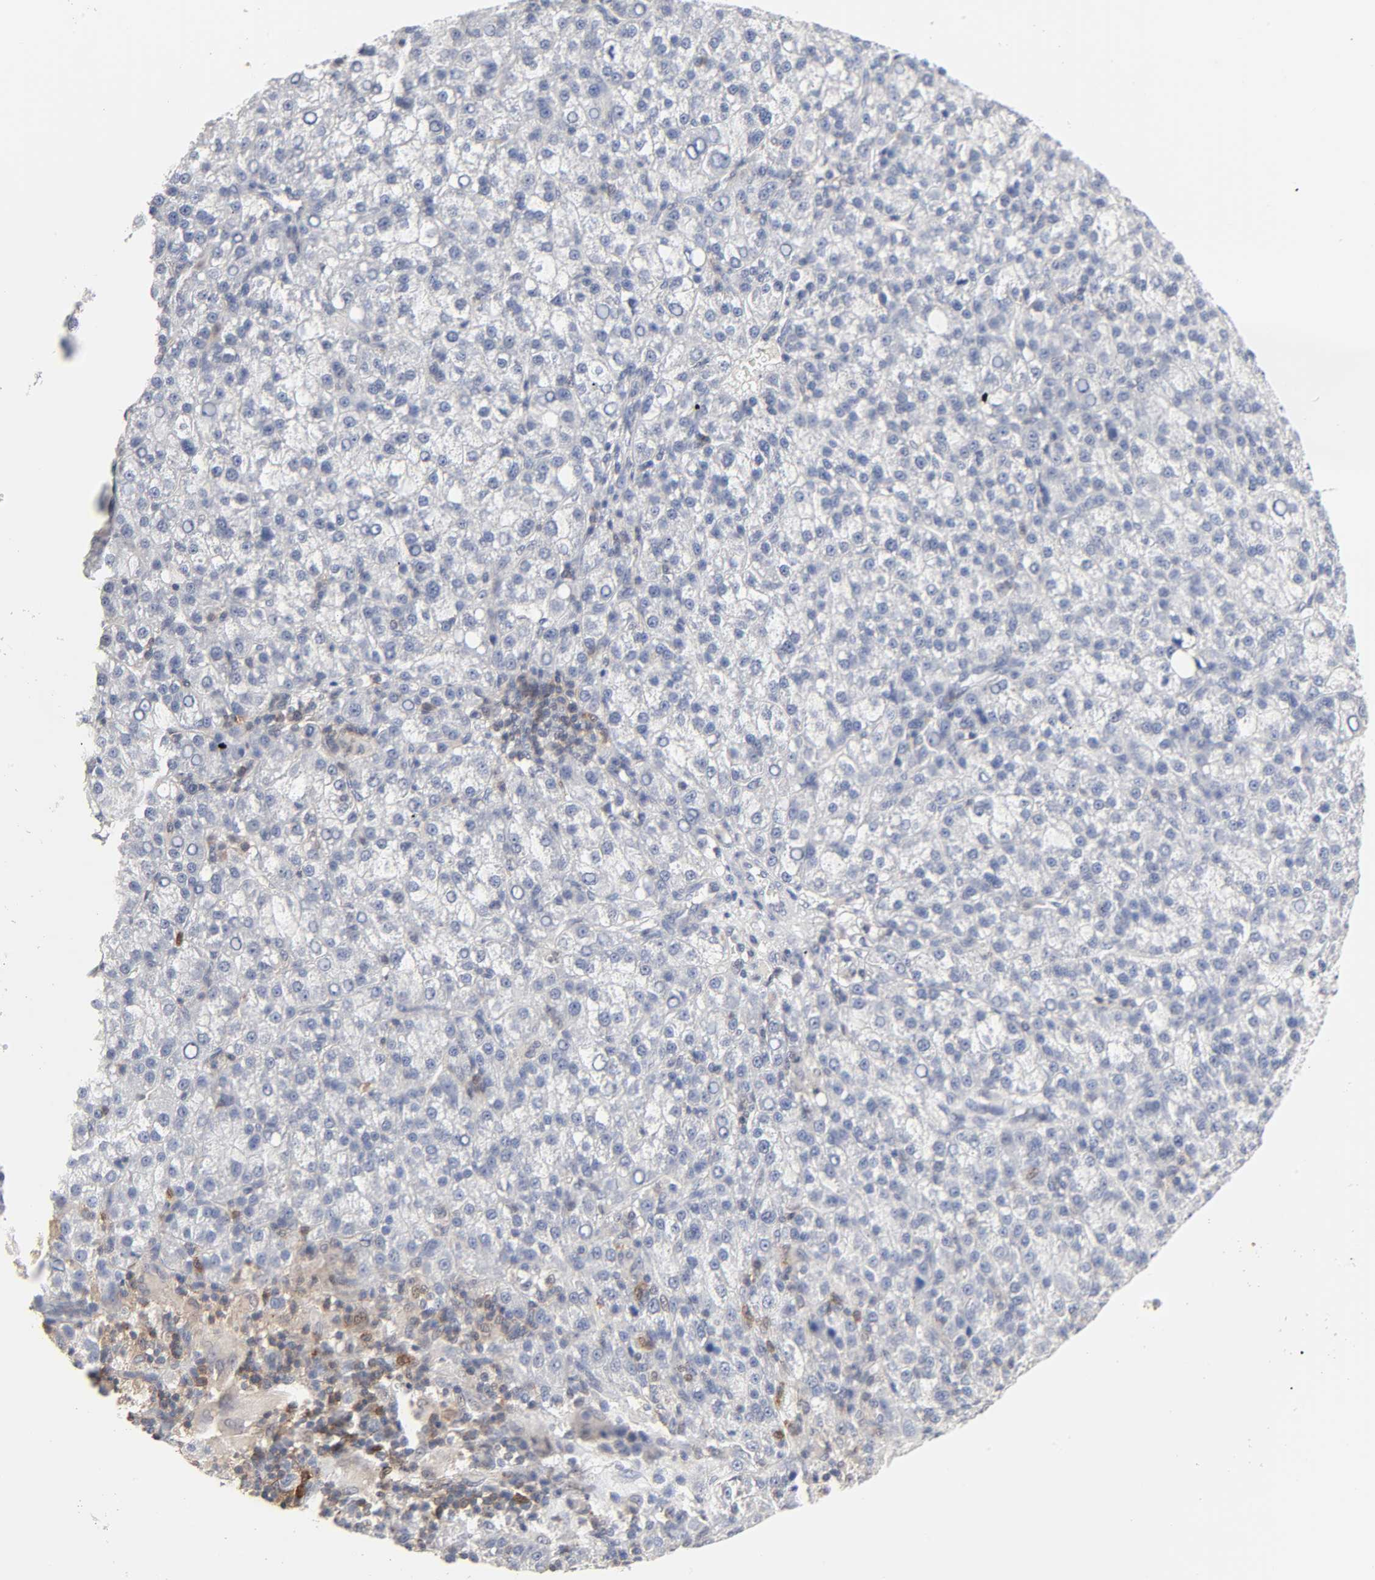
{"staining": {"intensity": "negative", "quantity": "none", "location": "none"}, "tissue": "liver cancer", "cell_type": "Tumor cells", "image_type": "cancer", "snomed": [{"axis": "morphology", "description": "Carcinoma, Hepatocellular, NOS"}, {"axis": "topography", "description": "Liver"}], "caption": "Immunohistochemical staining of human liver cancer demonstrates no significant staining in tumor cells.", "gene": "NFATC1", "patient": {"sex": "female", "age": 58}}